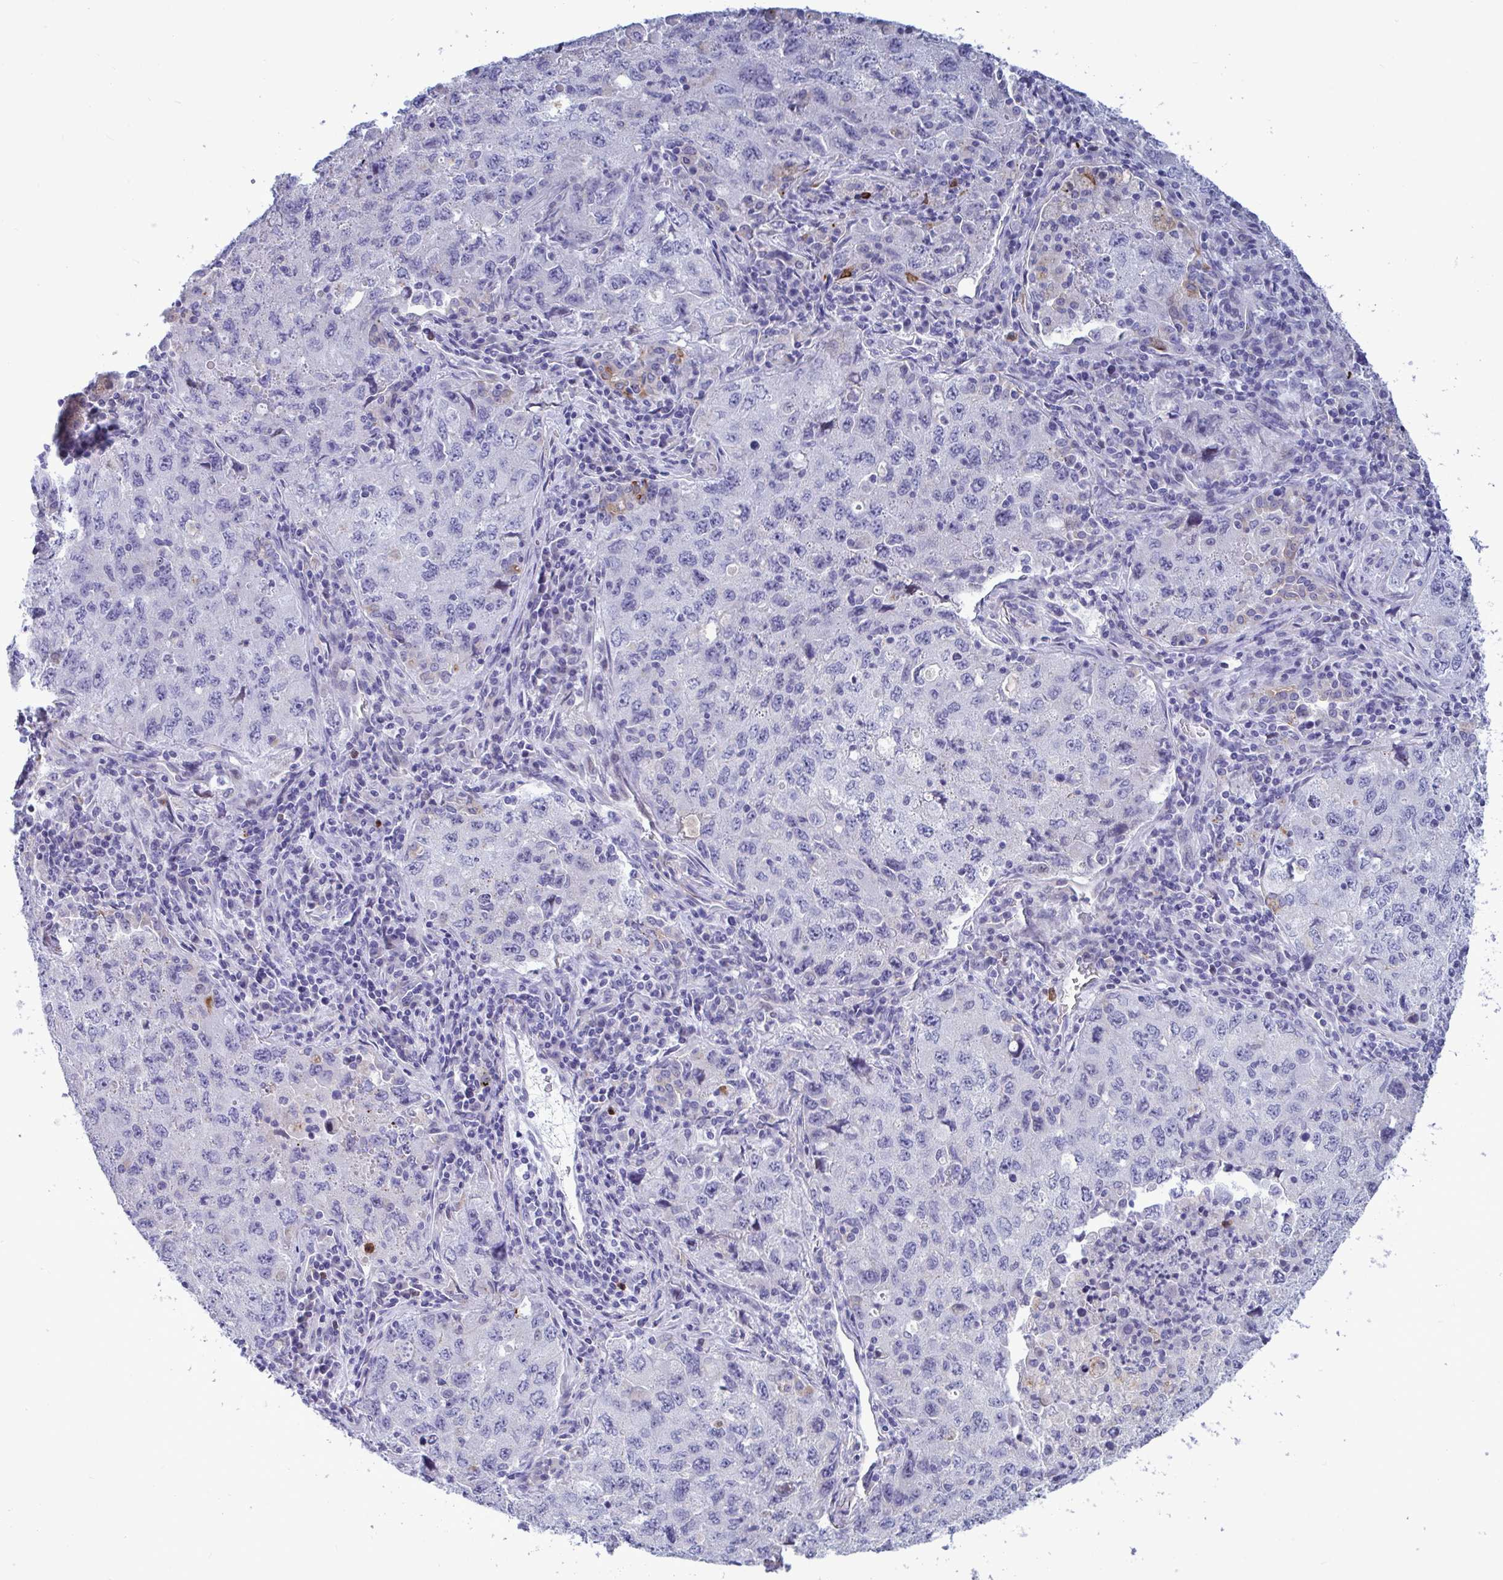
{"staining": {"intensity": "negative", "quantity": "none", "location": "none"}, "tissue": "lung cancer", "cell_type": "Tumor cells", "image_type": "cancer", "snomed": [{"axis": "morphology", "description": "Adenocarcinoma, NOS"}, {"axis": "topography", "description": "Lung"}], "caption": "DAB (3,3'-diaminobenzidine) immunohistochemical staining of human lung cancer exhibits no significant positivity in tumor cells.", "gene": "TAS2R38", "patient": {"sex": "female", "age": 57}}